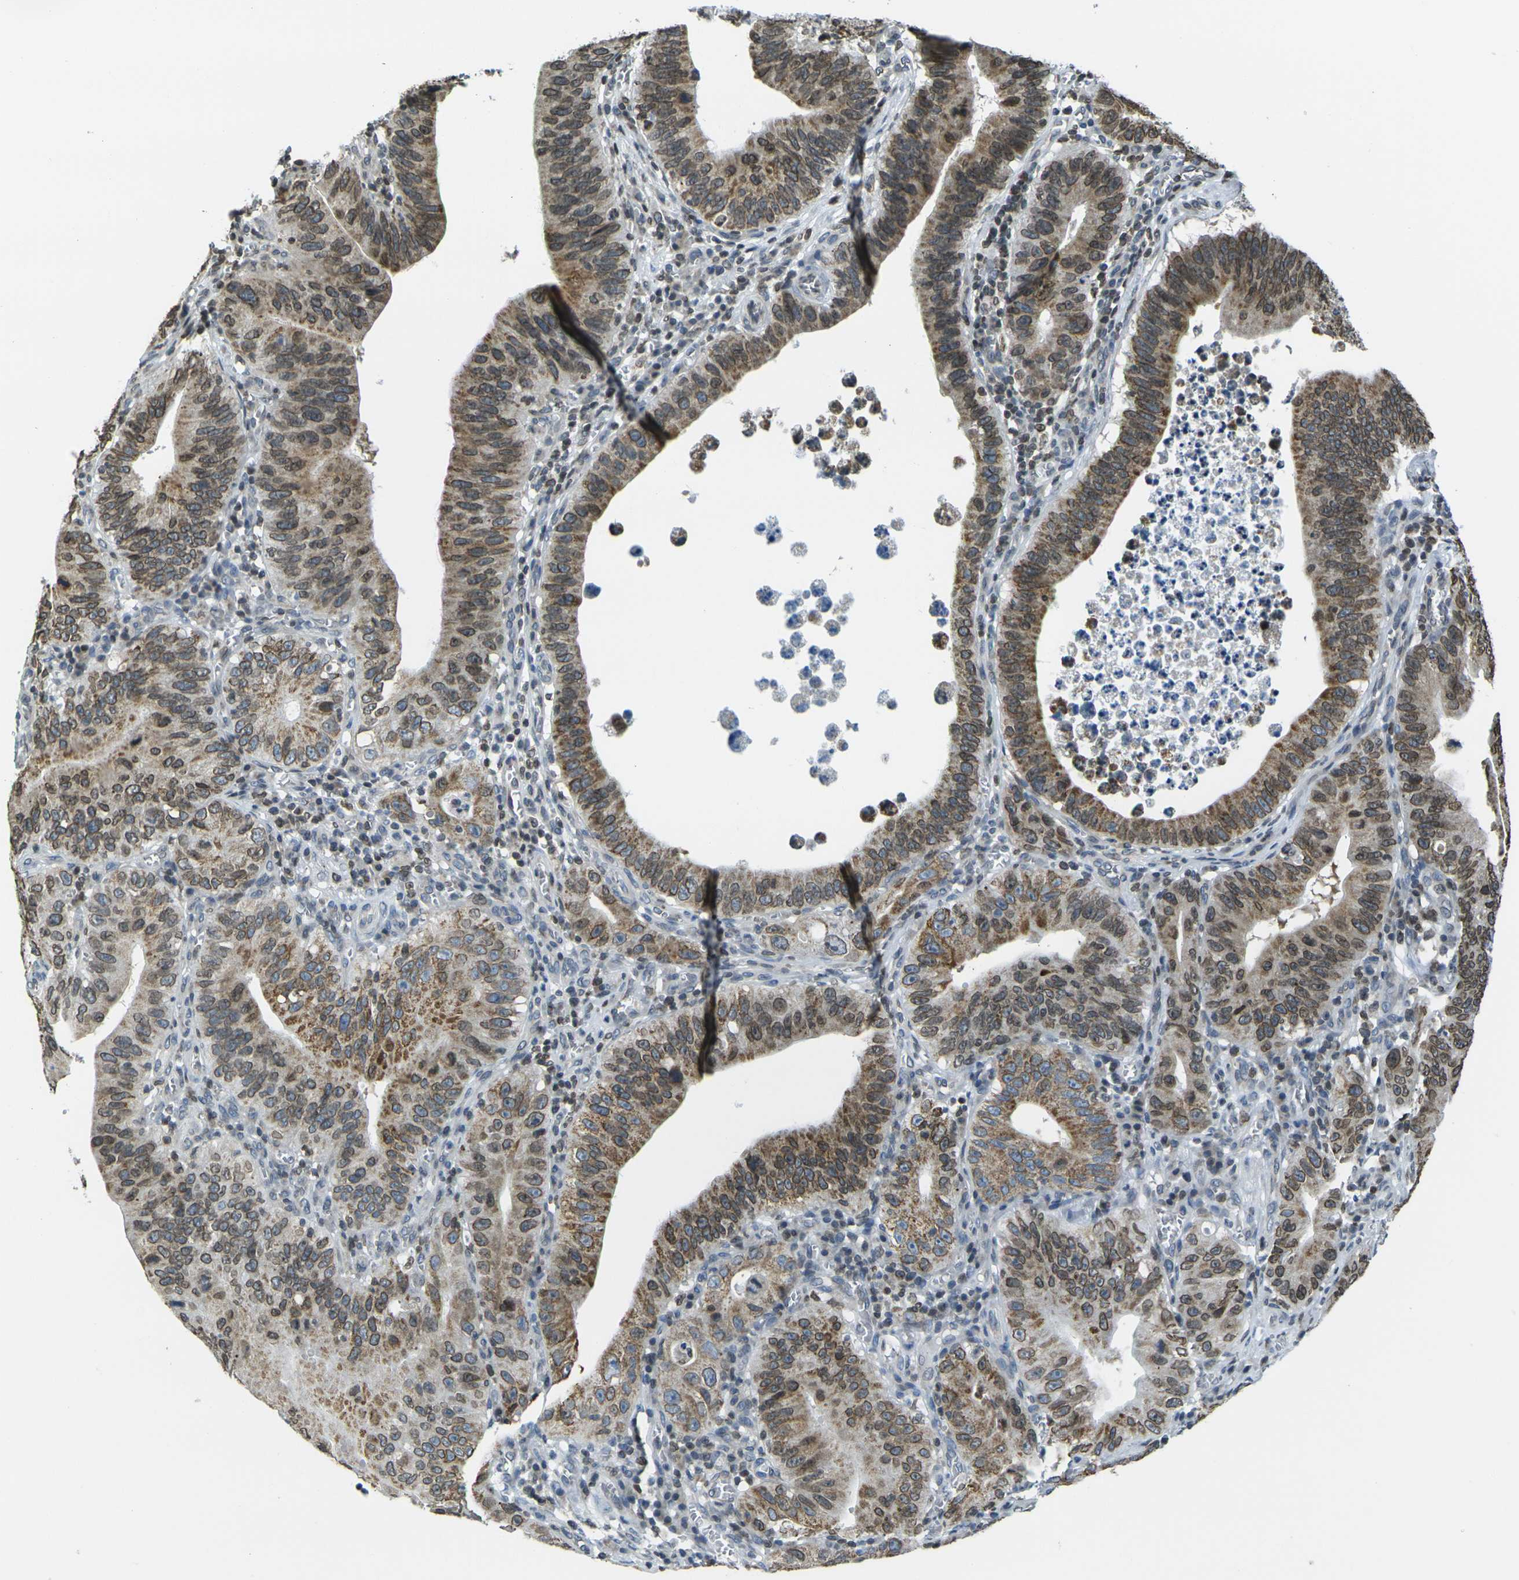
{"staining": {"intensity": "moderate", "quantity": ">75%", "location": "cytoplasmic/membranous,nuclear"}, "tissue": "stomach cancer", "cell_type": "Tumor cells", "image_type": "cancer", "snomed": [{"axis": "morphology", "description": "Adenocarcinoma, NOS"}, {"axis": "topography", "description": "Stomach"}, {"axis": "topography", "description": "Gastric cardia"}], "caption": "Moderate cytoplasmic/membranous and nuclear staining for a protein is appreciated in approximately >75% of tumor cells of stomach adenocarcinoma using IHC.", "gene": "BRDT", "patient": {"sex": "male", "age": 59}}